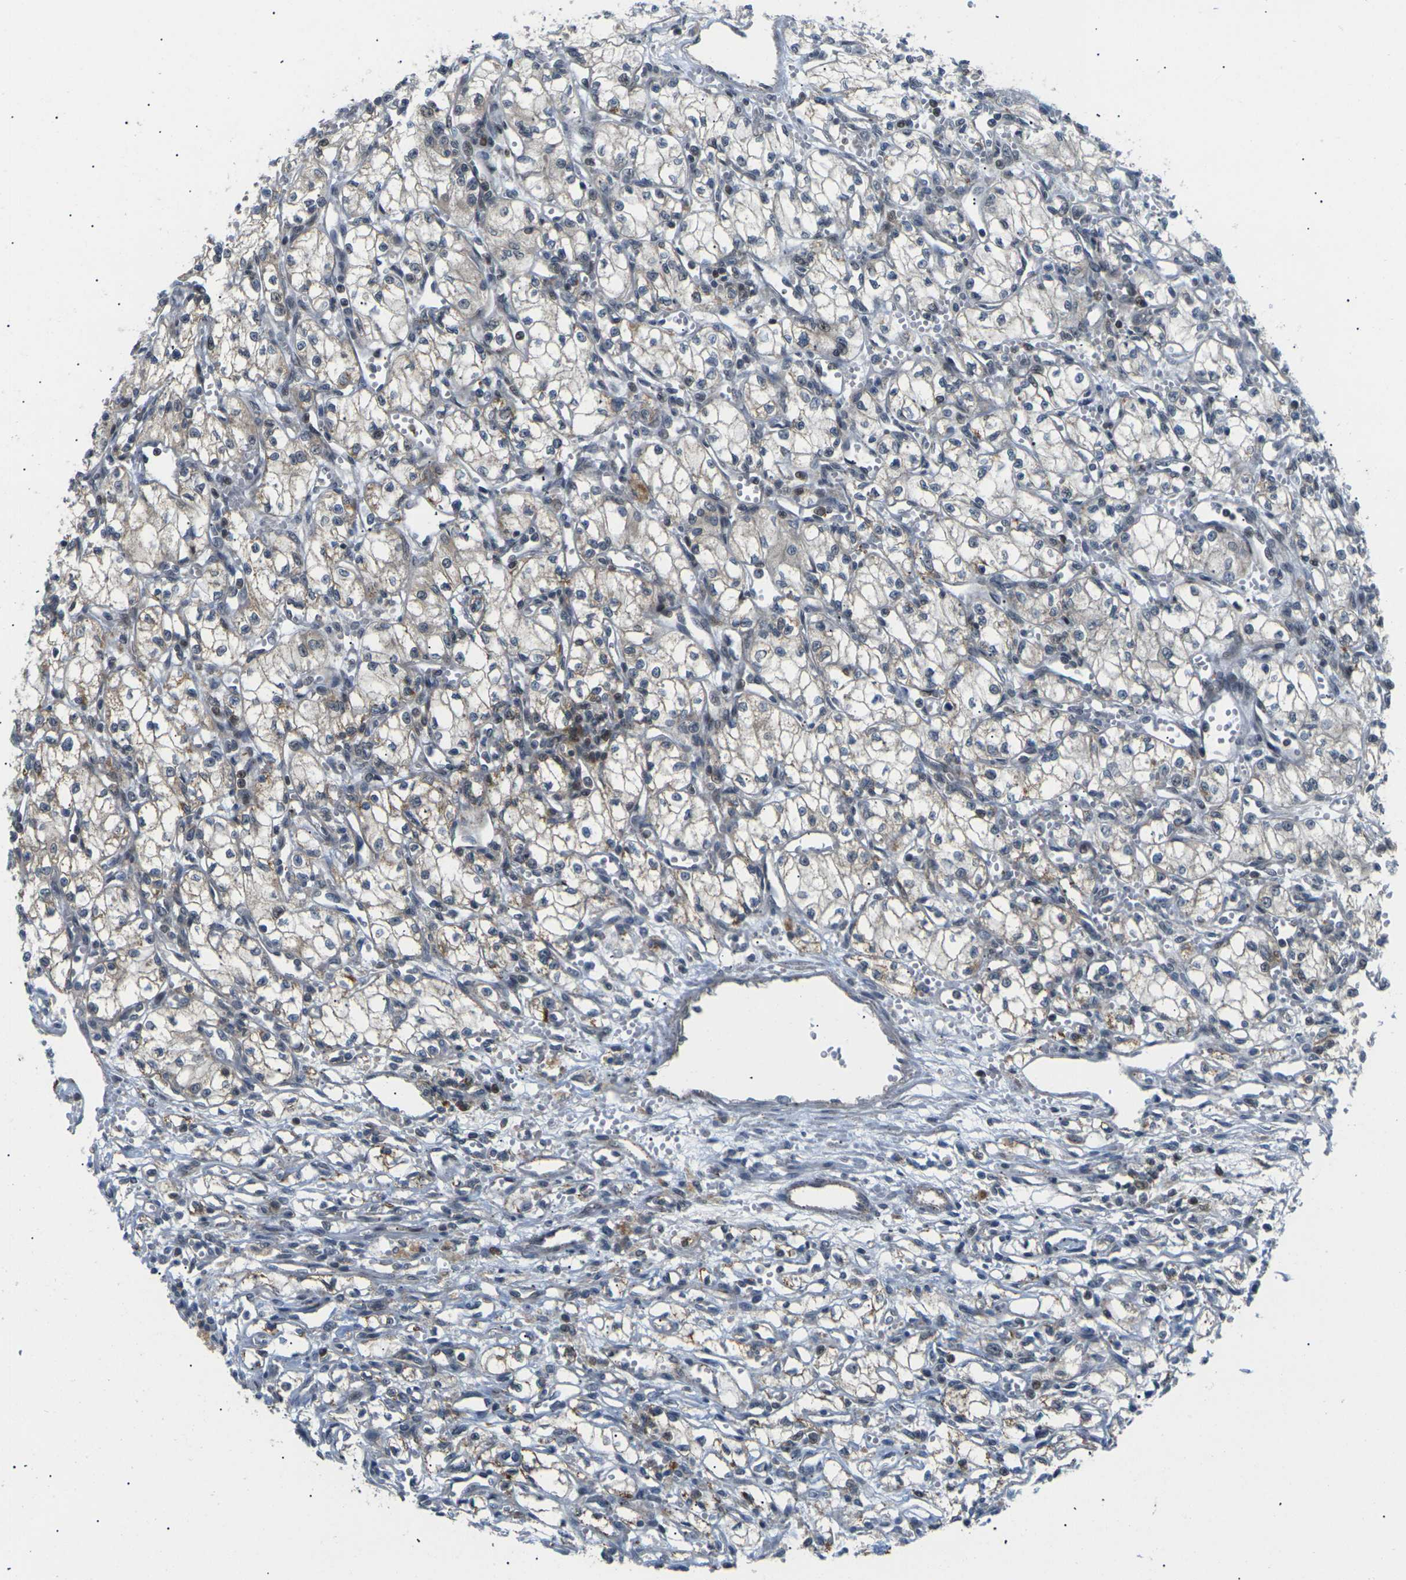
{"staining": {"intensity": "negative", "quantity": "none", "location": "none"}, "tissue": "renal cancer", "cell_type": "Tumor cells", "image_type": "cancer", "snomed": [{"axis": "morphology", "description": "Normal tissue, NOS"}, {"axis": "morphology", "description": "Adenocarcinoma, NOS"}, {"axis": "topography", "description": "Kidney"}], "caption": "This is an immunohistochemistry micrograph of human renal cancer. There is no staining in tumor cells.", "gene": "RPS6KA3", "patient": {"sex": "male", "age": 59}}